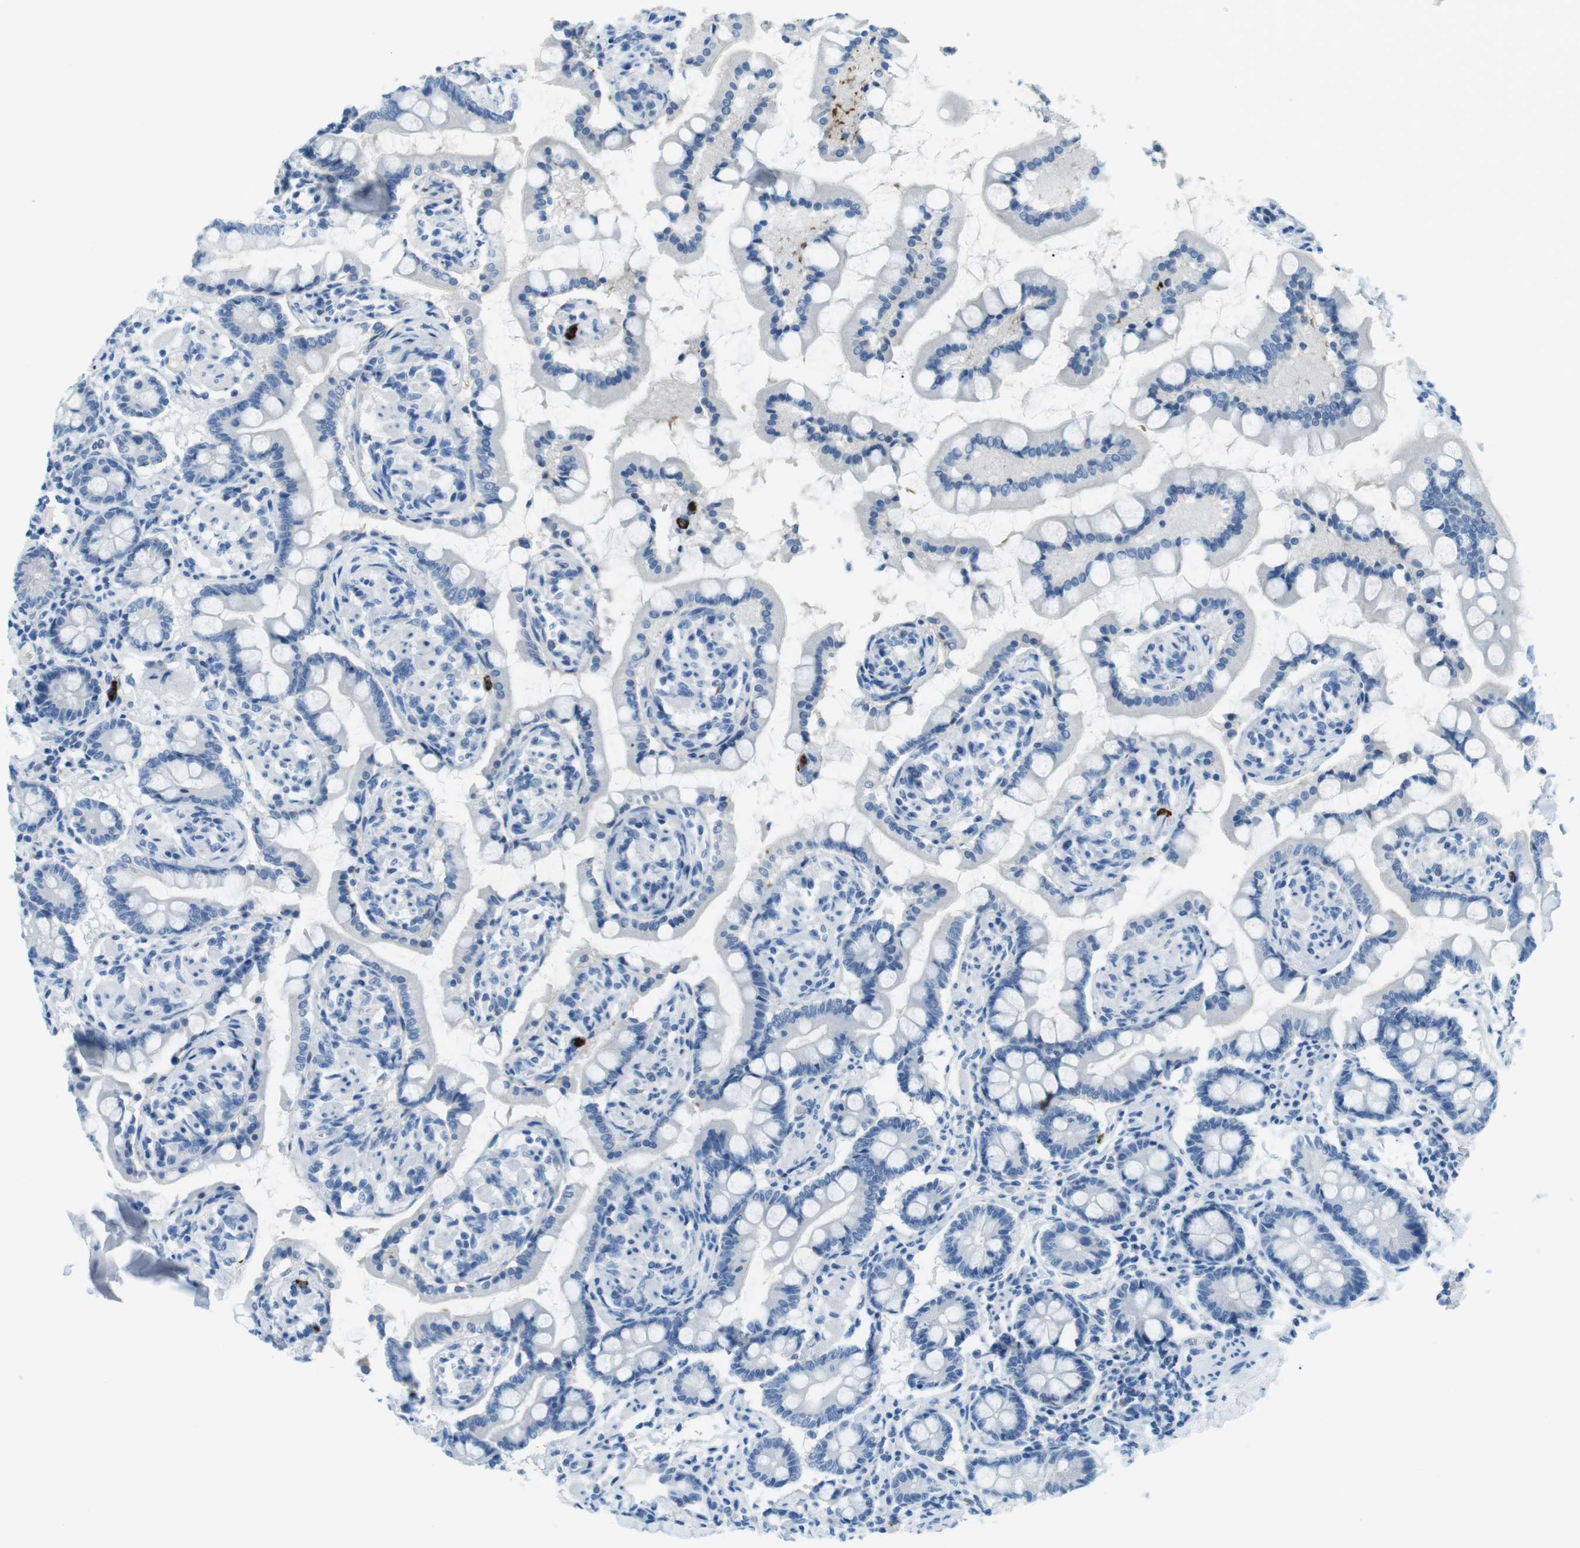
{"staining": {"intensity": "negative", "quantity": "none", "location": "none"}, "tissue": "small intestine", "cell_type": "Glandular cells", "image_type": "normal", "snomed": [{"axis": "morphology", "description": "Normal tissue, NOS"}, {"axis": "topography", "description": "Small intestine"}], "caption": "A photomicrograph of human small intestine is negative for staining in glandular cells. (DAB immunohistochemistry with hematoxylin counter stain).", "gene": "MCEMP1", "patient": {"sex": "male", "age": 41}}